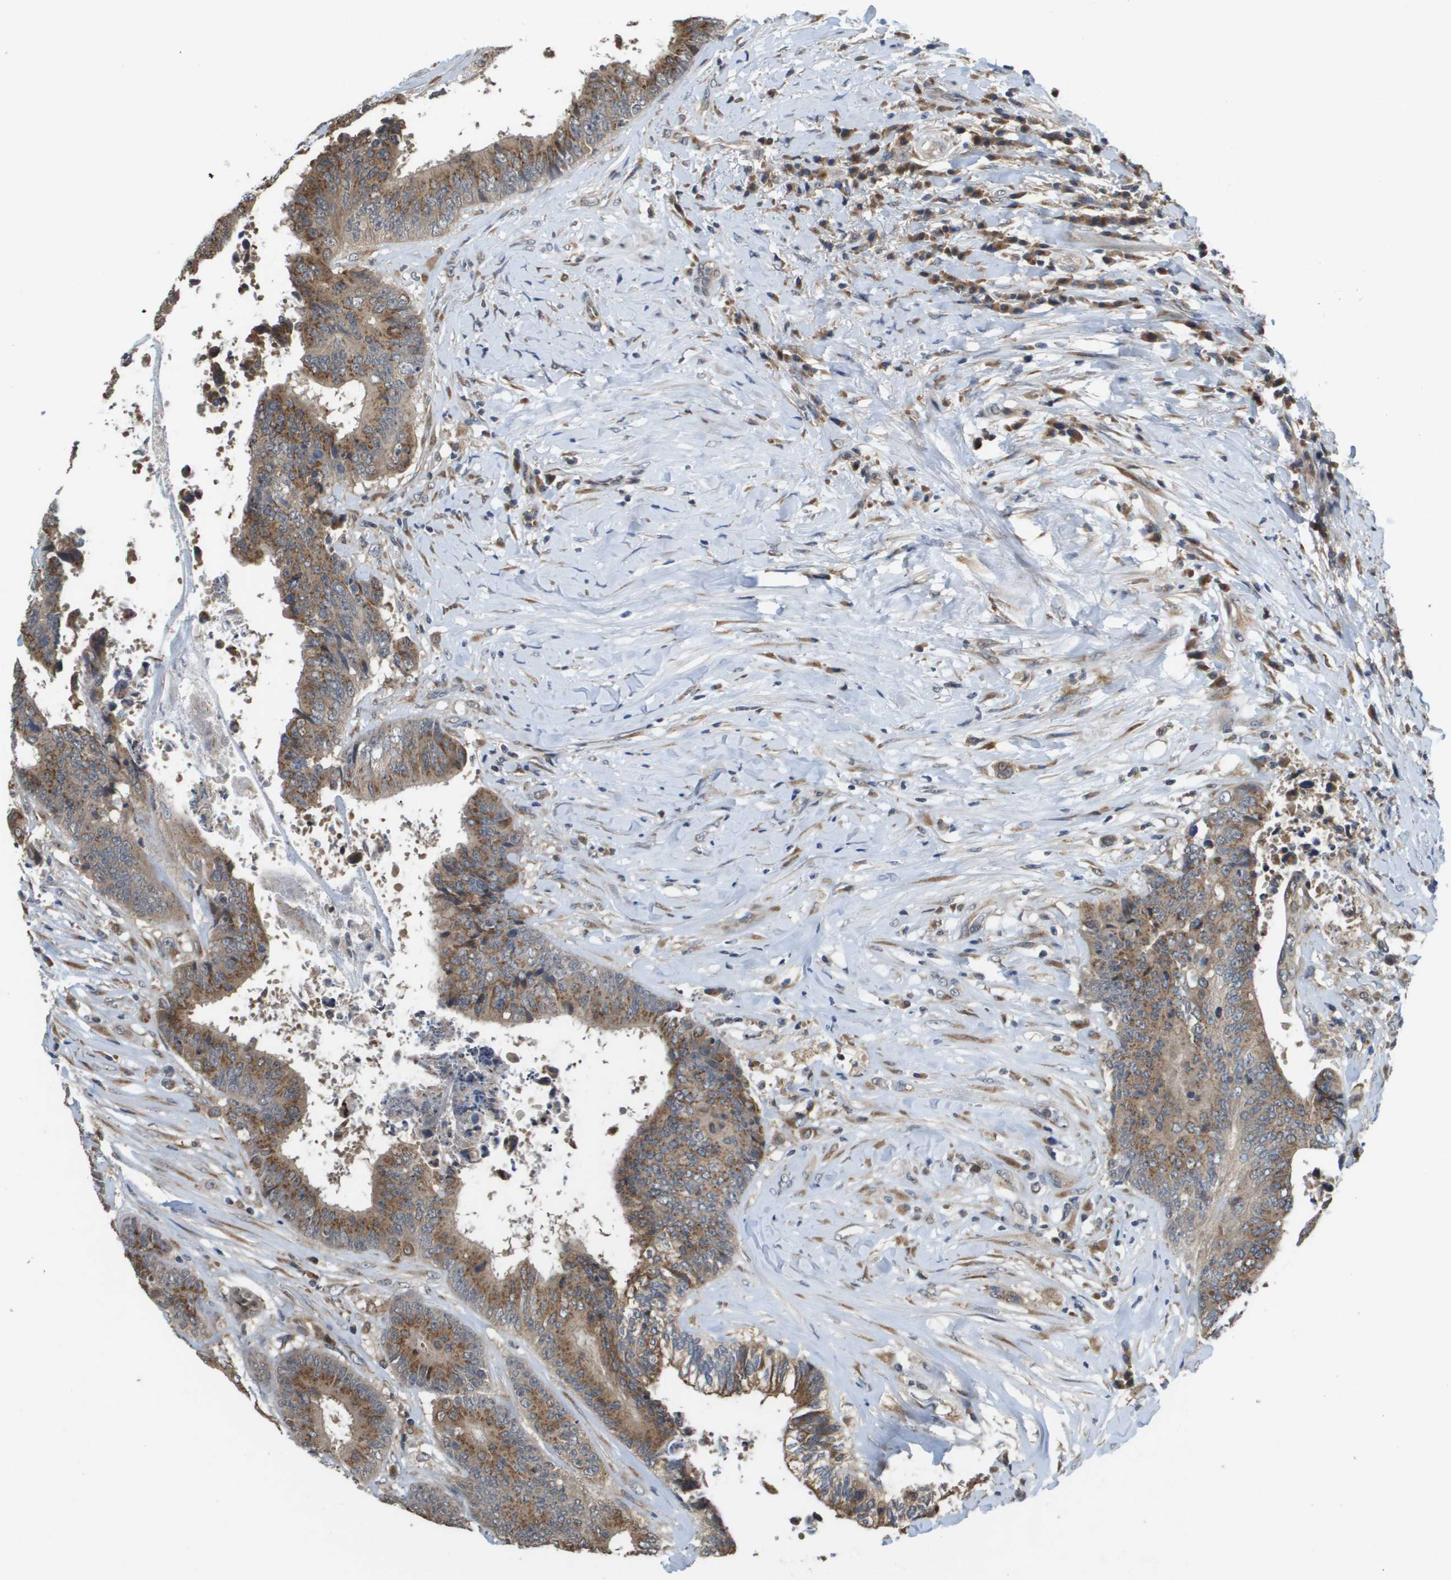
{"staining": {"intensity": "moderate", "quantity": ">75%", "location": "cytoplasmic/membranous"}, "tissue": "colorectal cancer", "cell_type": "Tumor cells", "image_type": "cancer", "snomed": [{"axis": "morphology", "description": "Adenocarcinoma, NOS"}, {"axis": "topography", "description": "Rectum"}], "caption": "Immunohistochemical staining of human colorectal cancer (adenocarcinoma) displays moderate cytoplasmic/membranous protein staining in approximately >75% of tumor cells. (DAB = brown stain, brightfield microscopy at high magnification).", "gene": "PCK1", "patient": {"sex": "male", "age": 72}}